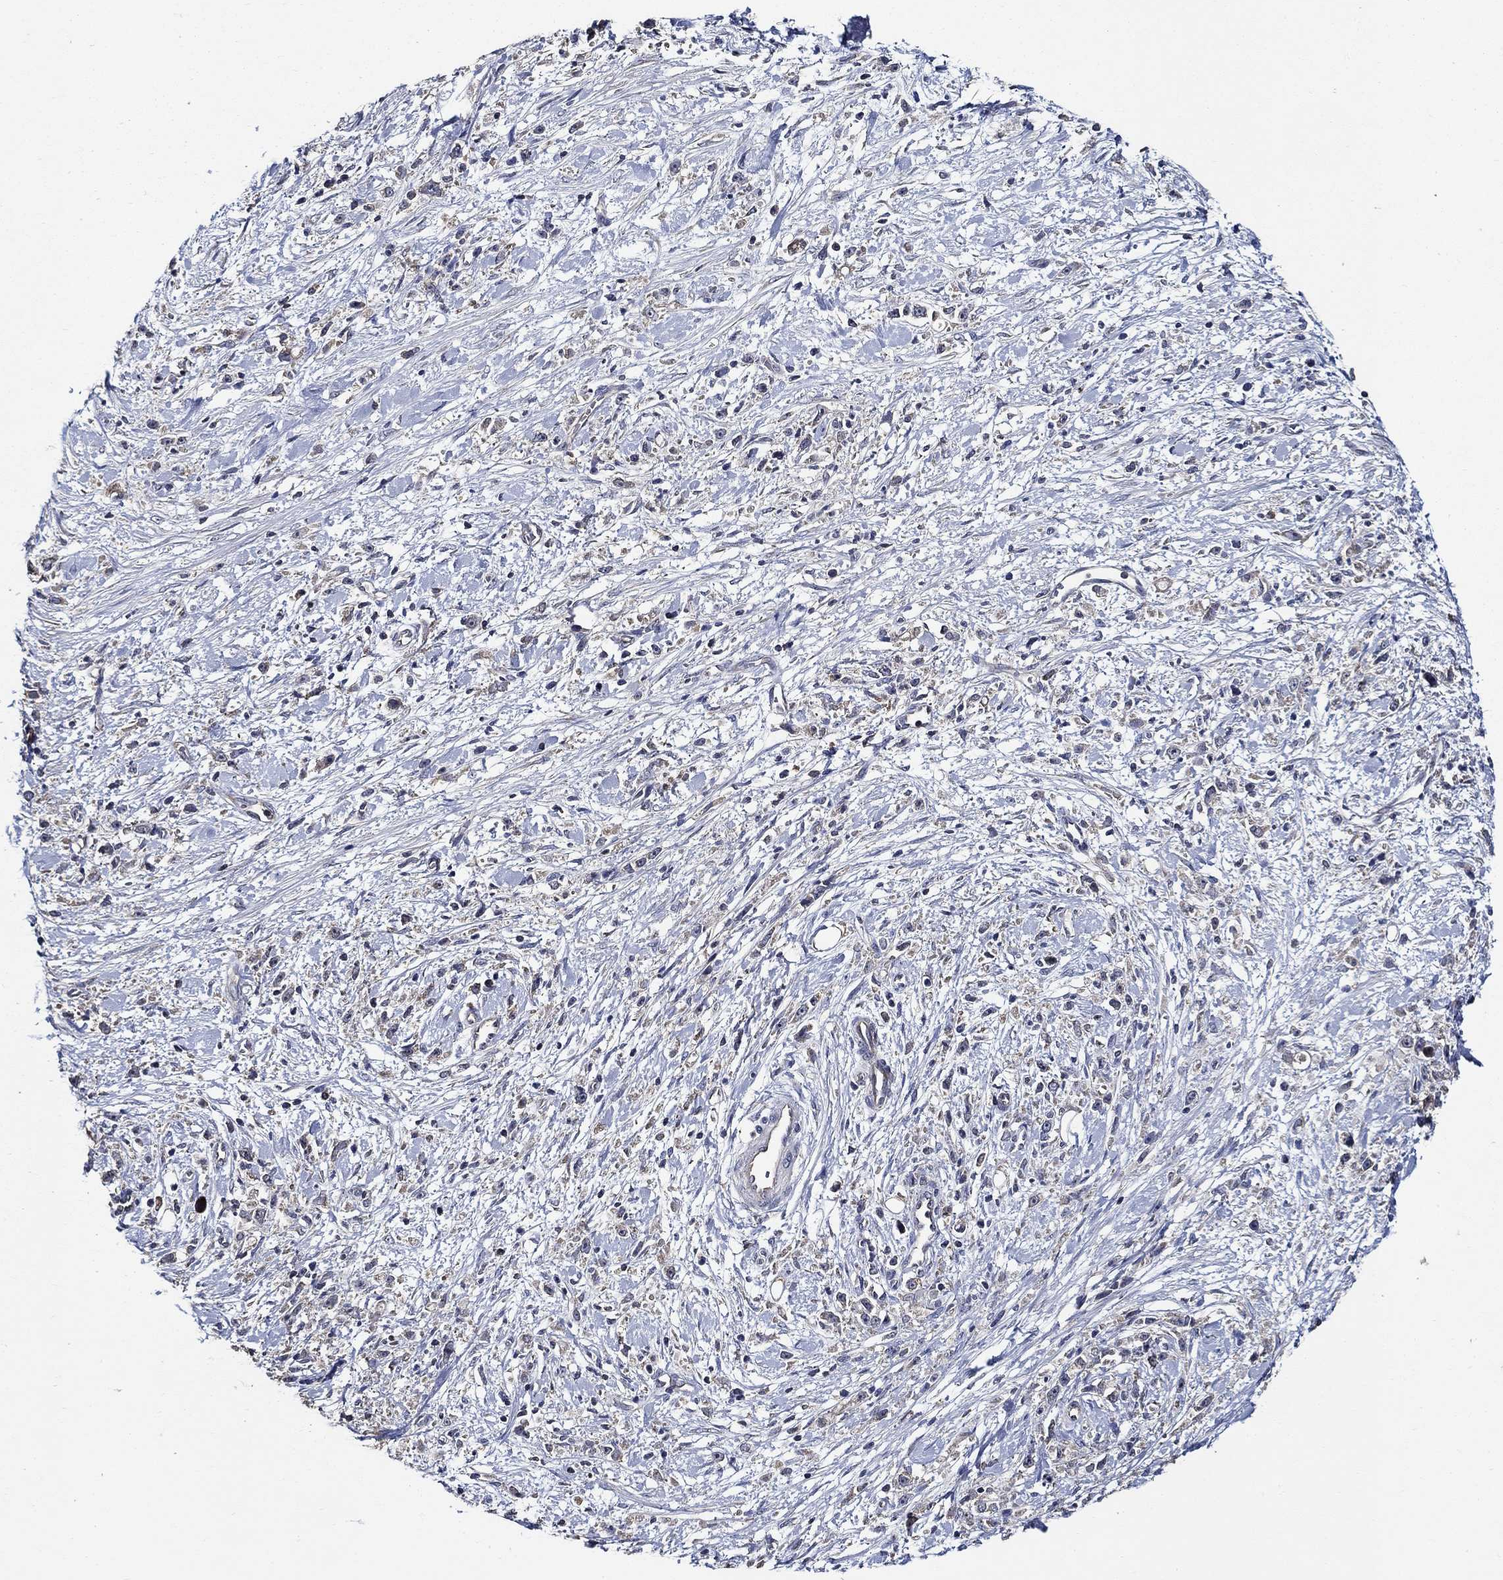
{"staining": {"intensity": "negative", "quantity": "none", "location": "none"}, "tissue": "stomach cancer", "cell_type": "Tumor cells", "image_type": "cancer", "snomed": [{"axis": "morphology", "description": "Adenocarcinoma, NOS"}, {"axis": "topography", "description": "Stomach"}], "caption": "Protein analysis of stomach cancer exhibits no significant staining in tumor cells. Brightfield microscopy of immunohistochemistry (IHC) stained with DAB (3,3'-diaminobenzidine) (brown) and hematoxylin (blue), captured at high magnification.", "gene": "WDR53", "patient": {"sex": "female", "age": 59}}